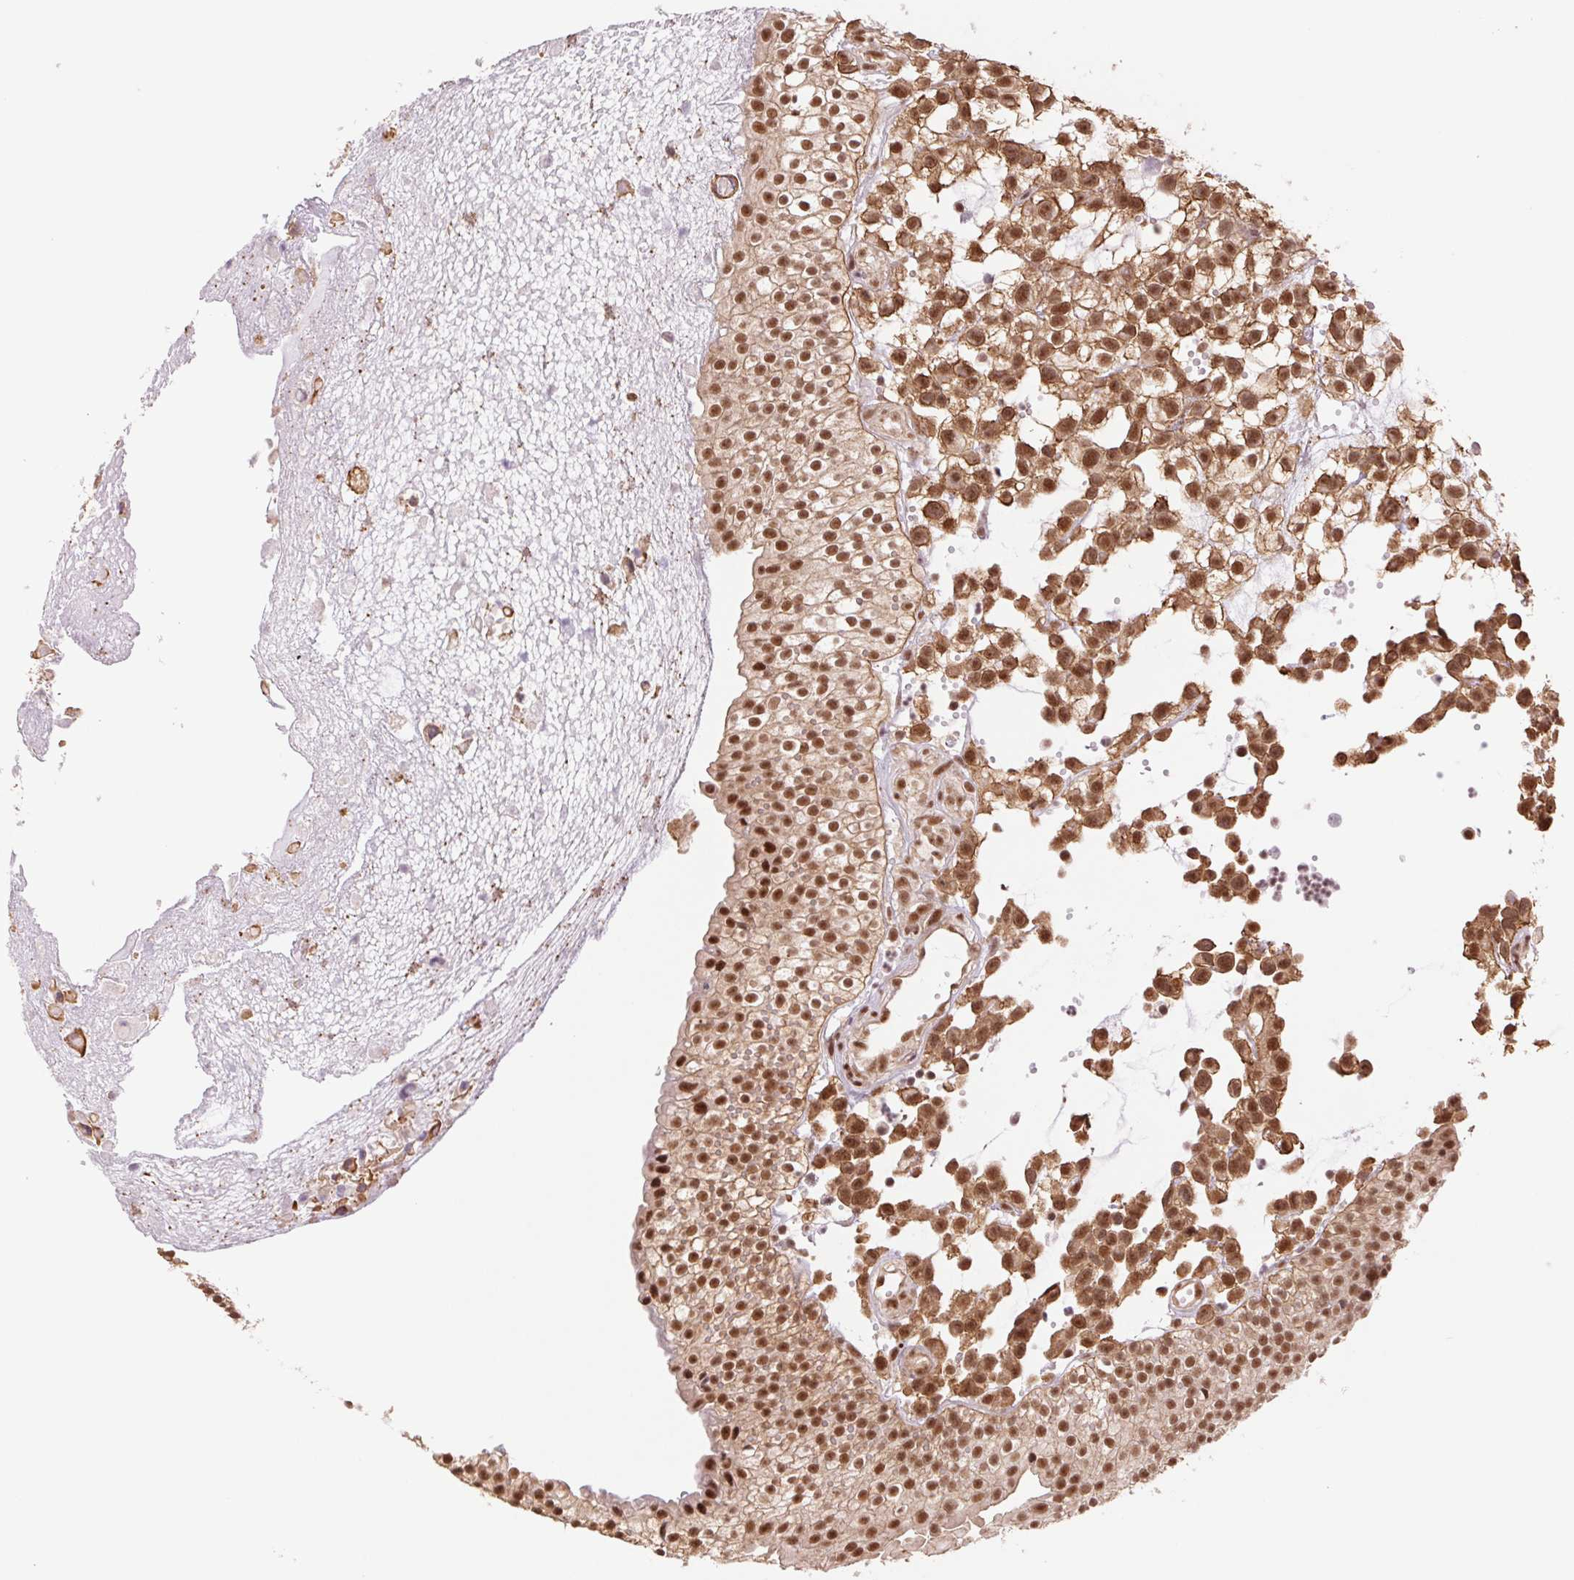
{"staining": {"intensity": "strong", "quantity": ">75%", "location": "cytoplasmic/membranous,nuclear"}, "tissue": "urothelial cancer", "cell_type": "Tumor cells", "image_type": "cancer", "snomed": [{"axis": "morphology", "description": "Urothelial carcinoma, High grade"}, {"axis": "topography", "description": "Urinary bladder"}], "caption": "Brown immunohistochemical staining in human urothelial carcinoma (high-grade) shows strong cytoplasmic/membranous and nuclear expression in about >75% of tumor cells.", "gene": "CWC25", "patient": {"sex": "male", "age": 56}}